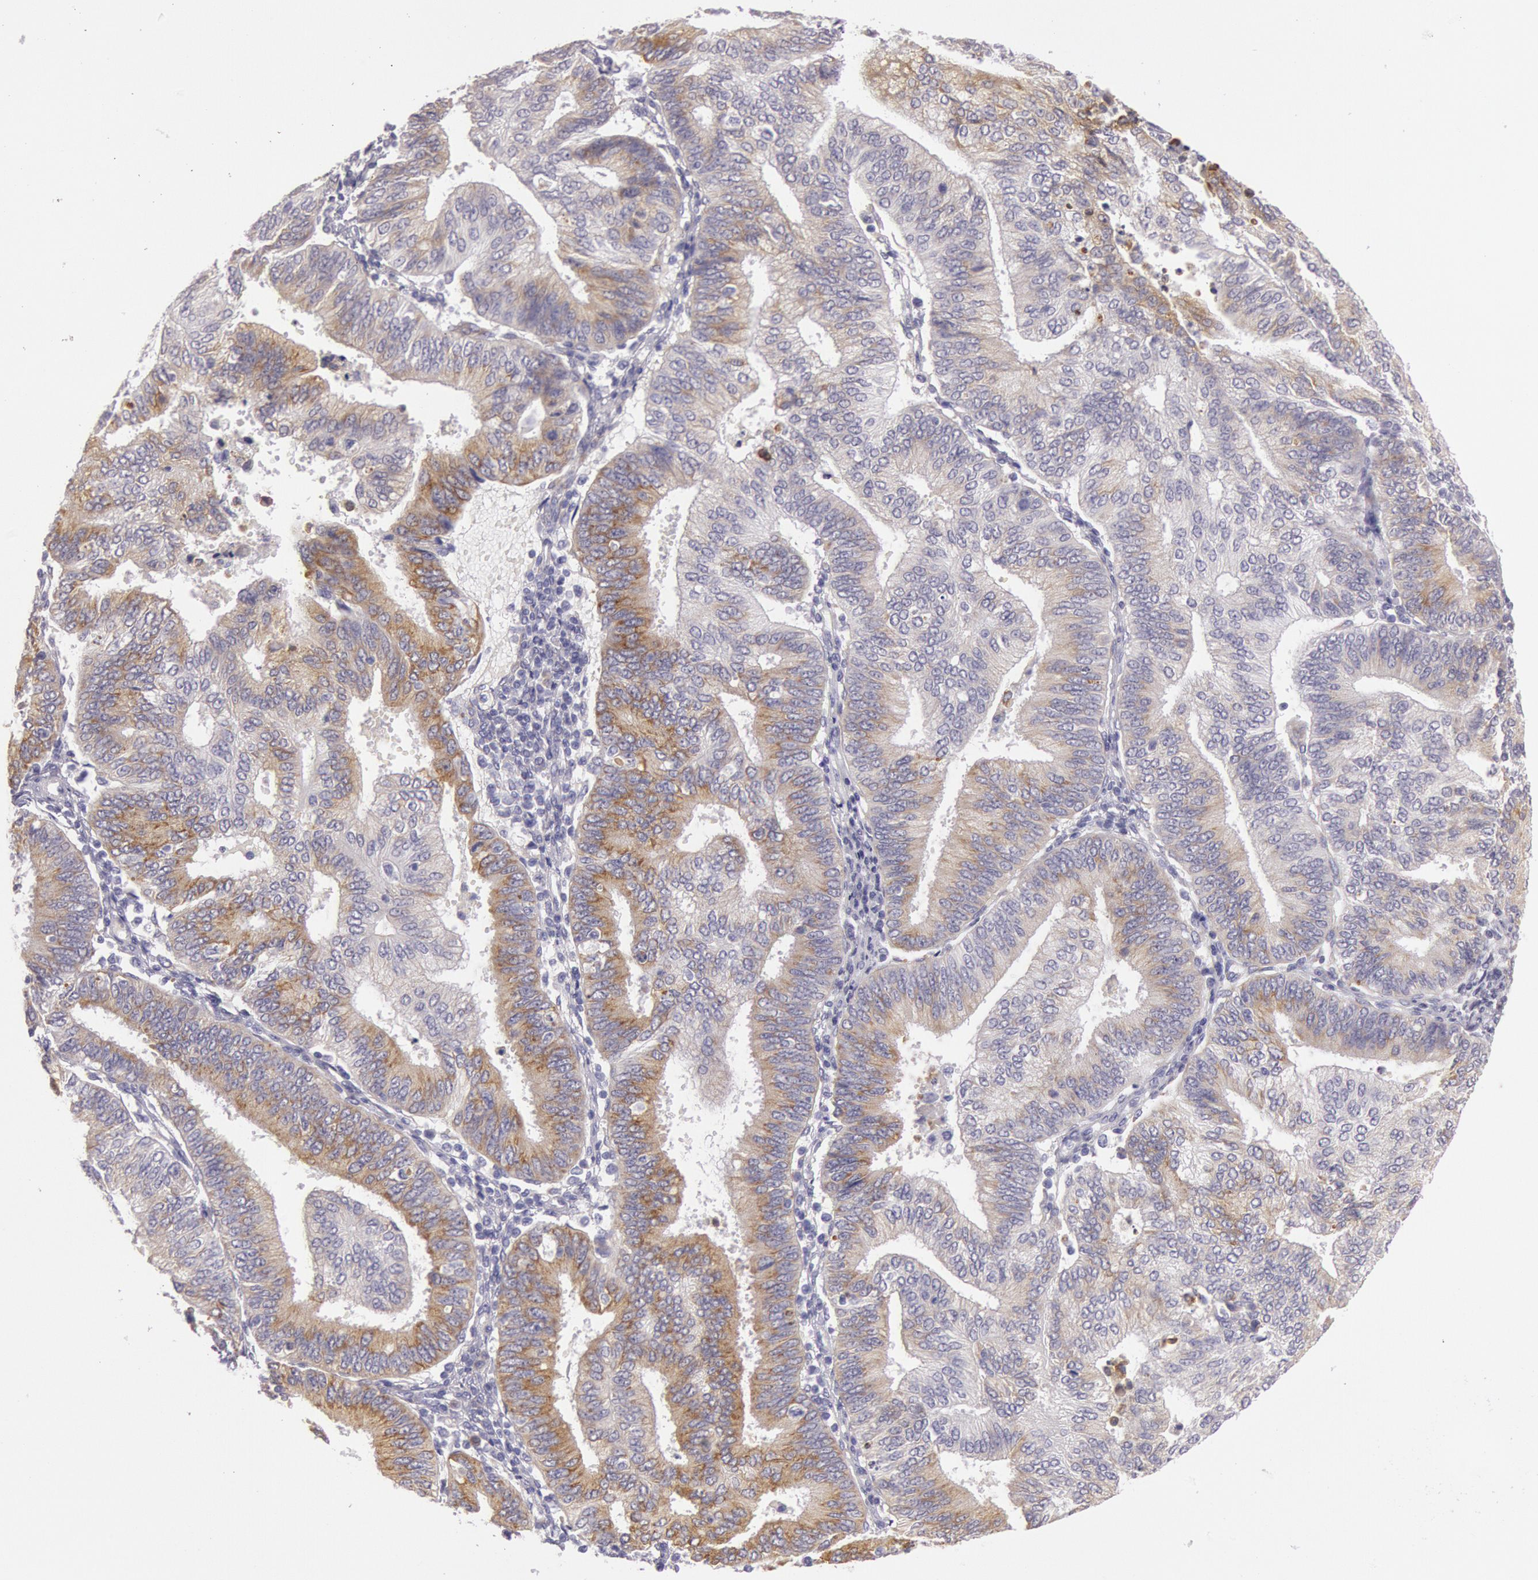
{"staining": {"intensity": "moderate", "quantity": "25%-75%", "location": "cytoplasmic/membranous"}, "tissue": "endometrial cancer", "cell_type": "Tumor cells", "image_type": "cancer", "snomed": [{"axis": "morphology", "description": "Adenocarcinoma, NOS"}, {"axis": "topography", "description": "Endometrium"}], "caption": "Immunohistochemical staining of endometrial cancer reveals medium levels of moderate cytoplasmic/membranous protein staining in about 25%-75% of tumor cells.", "gene": "CIDEB", "patient": {"sex": "female", "age": 55}}